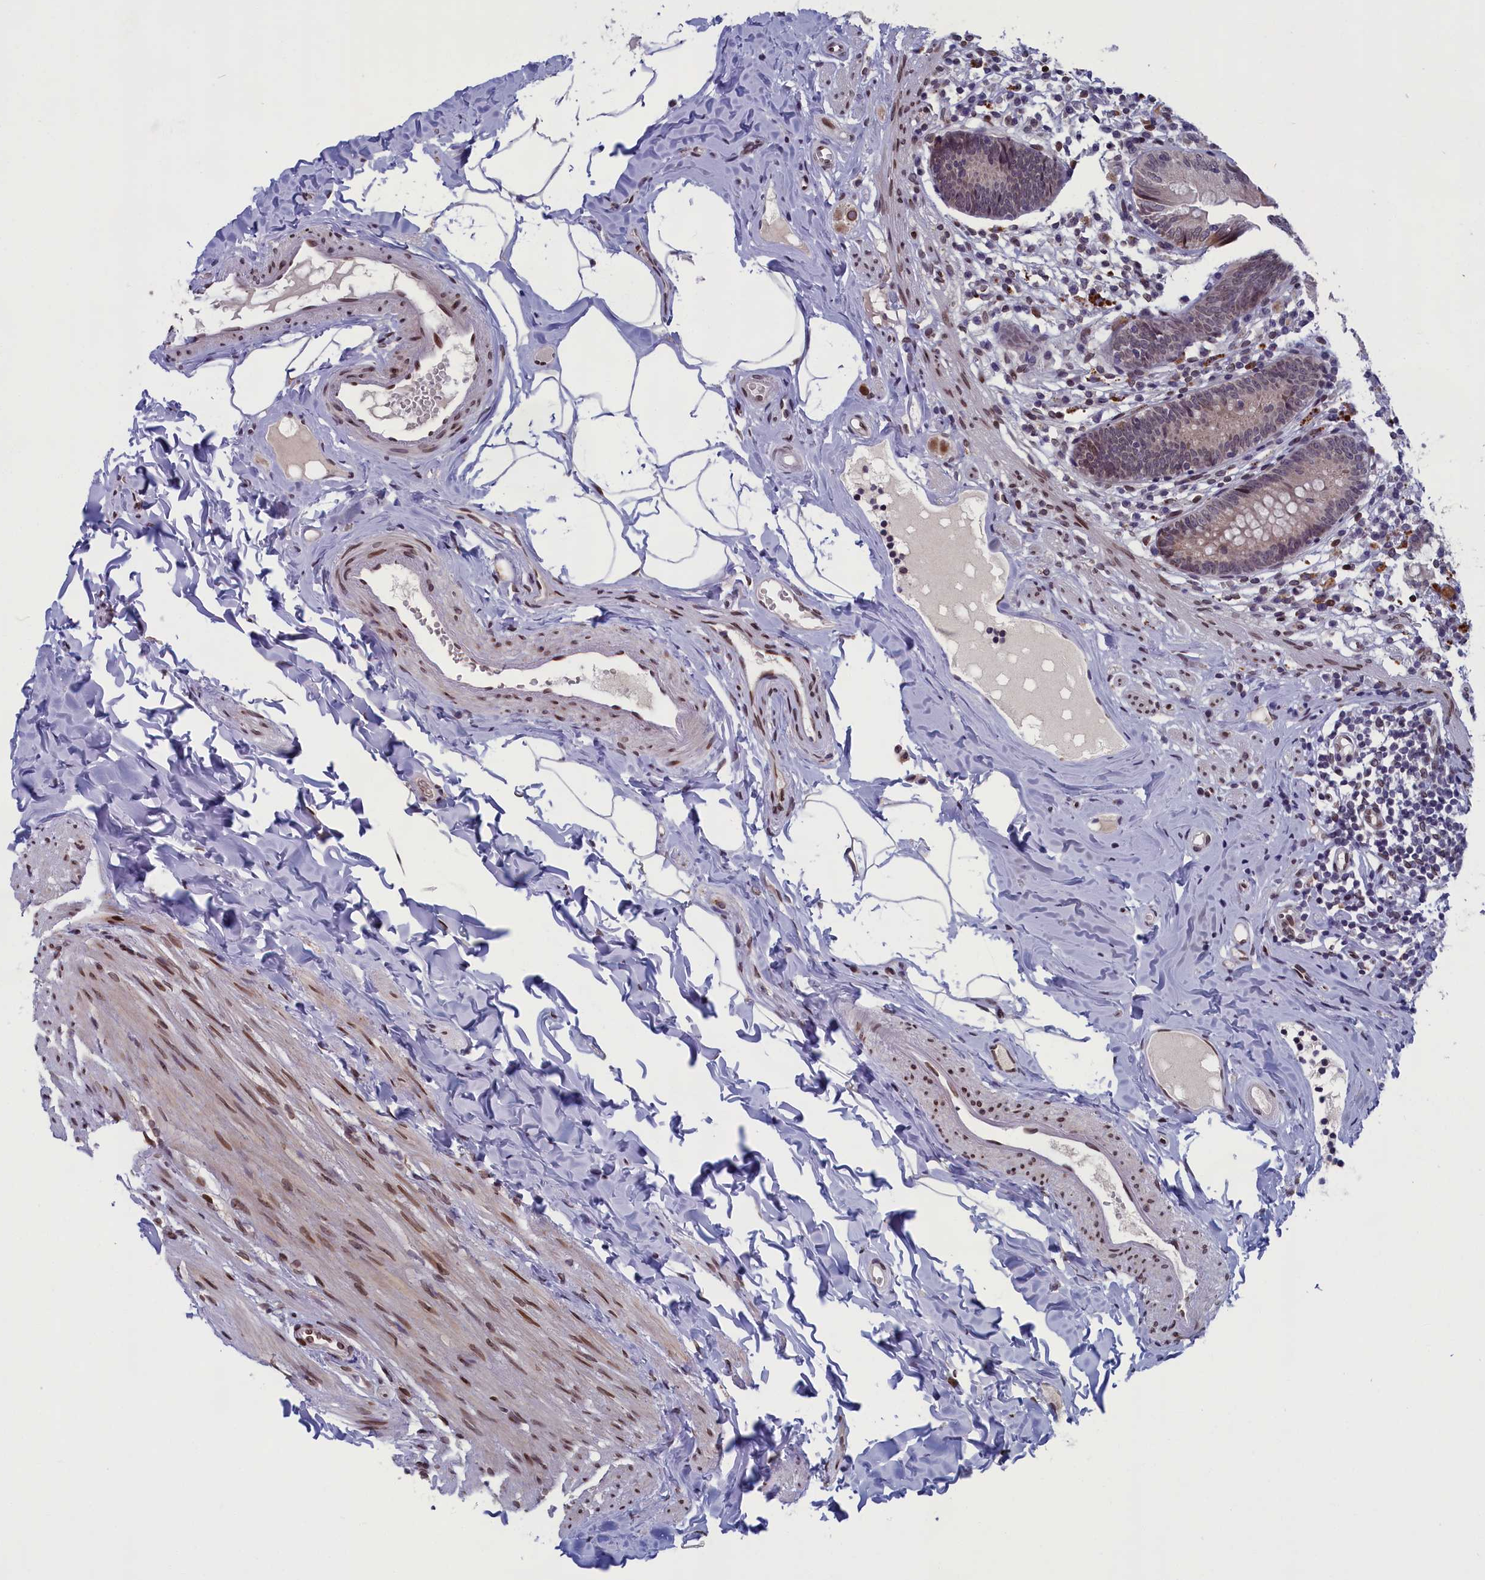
{"staining": {"intensity": "weak", "quantity": "25%-75%", "location": "cytoplasmic/membranous,nuclear"}, "tissue": "appendix", "cell_type": "Glandular cells", "image_type": "normal", "snomed": [{"axis": "morphology", "description": "Normal tissue, NOS"}, {"axis": "topography", "description": "Appendix"}], "caption": "Brown immunohistochemical staining in unremarkable appendix demonstrates weak cytoplasmic/membranous,nuclear expression in approximately 25%-75% of glandular cells.", "gene": "GPSM1", "patient": {"sex": "male", "age": 52}}